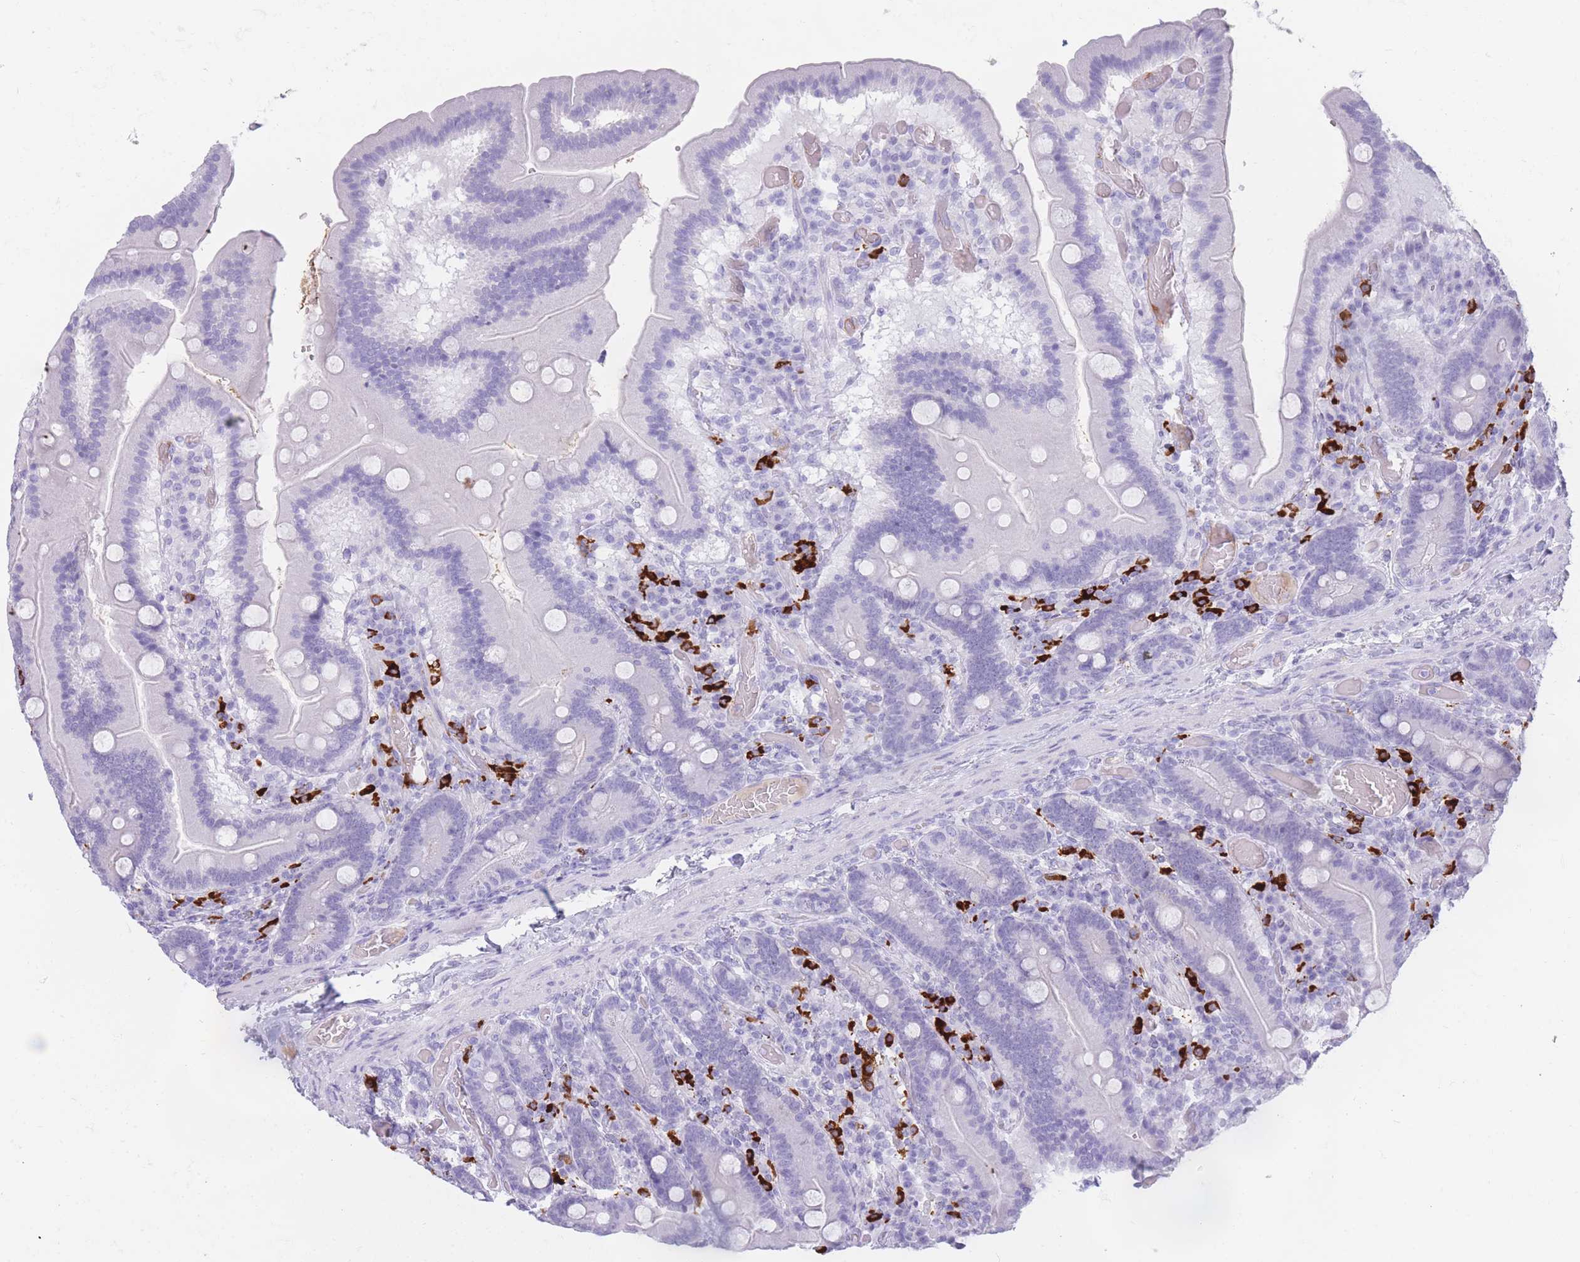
{"staining": {"intensity": "negative", "quantity": "none", "location": "none"}, "tissue": "duodenum", "cell_type": "Glandular cells", "image_type": "normal", "snomed": [{"axis": "morphology", "description": "Normal tissue, NOS"}, {"axis": "topography", "description": "Duodenum"}], "caption": "DAB (3,3'-diaminobenzidine) immunohistochemical staining of benign duodenum exhibits no significant positivity in glandular cells. Brightfield microscopy of immunohistochemistry (IHC) stained with DAB (3,3'-diaminobenzidine) (brown) and hematoxylin (blue), captured at high magnification.", "gene": "TNFSF11", "patient": {"sex": "female", "age": 62}}